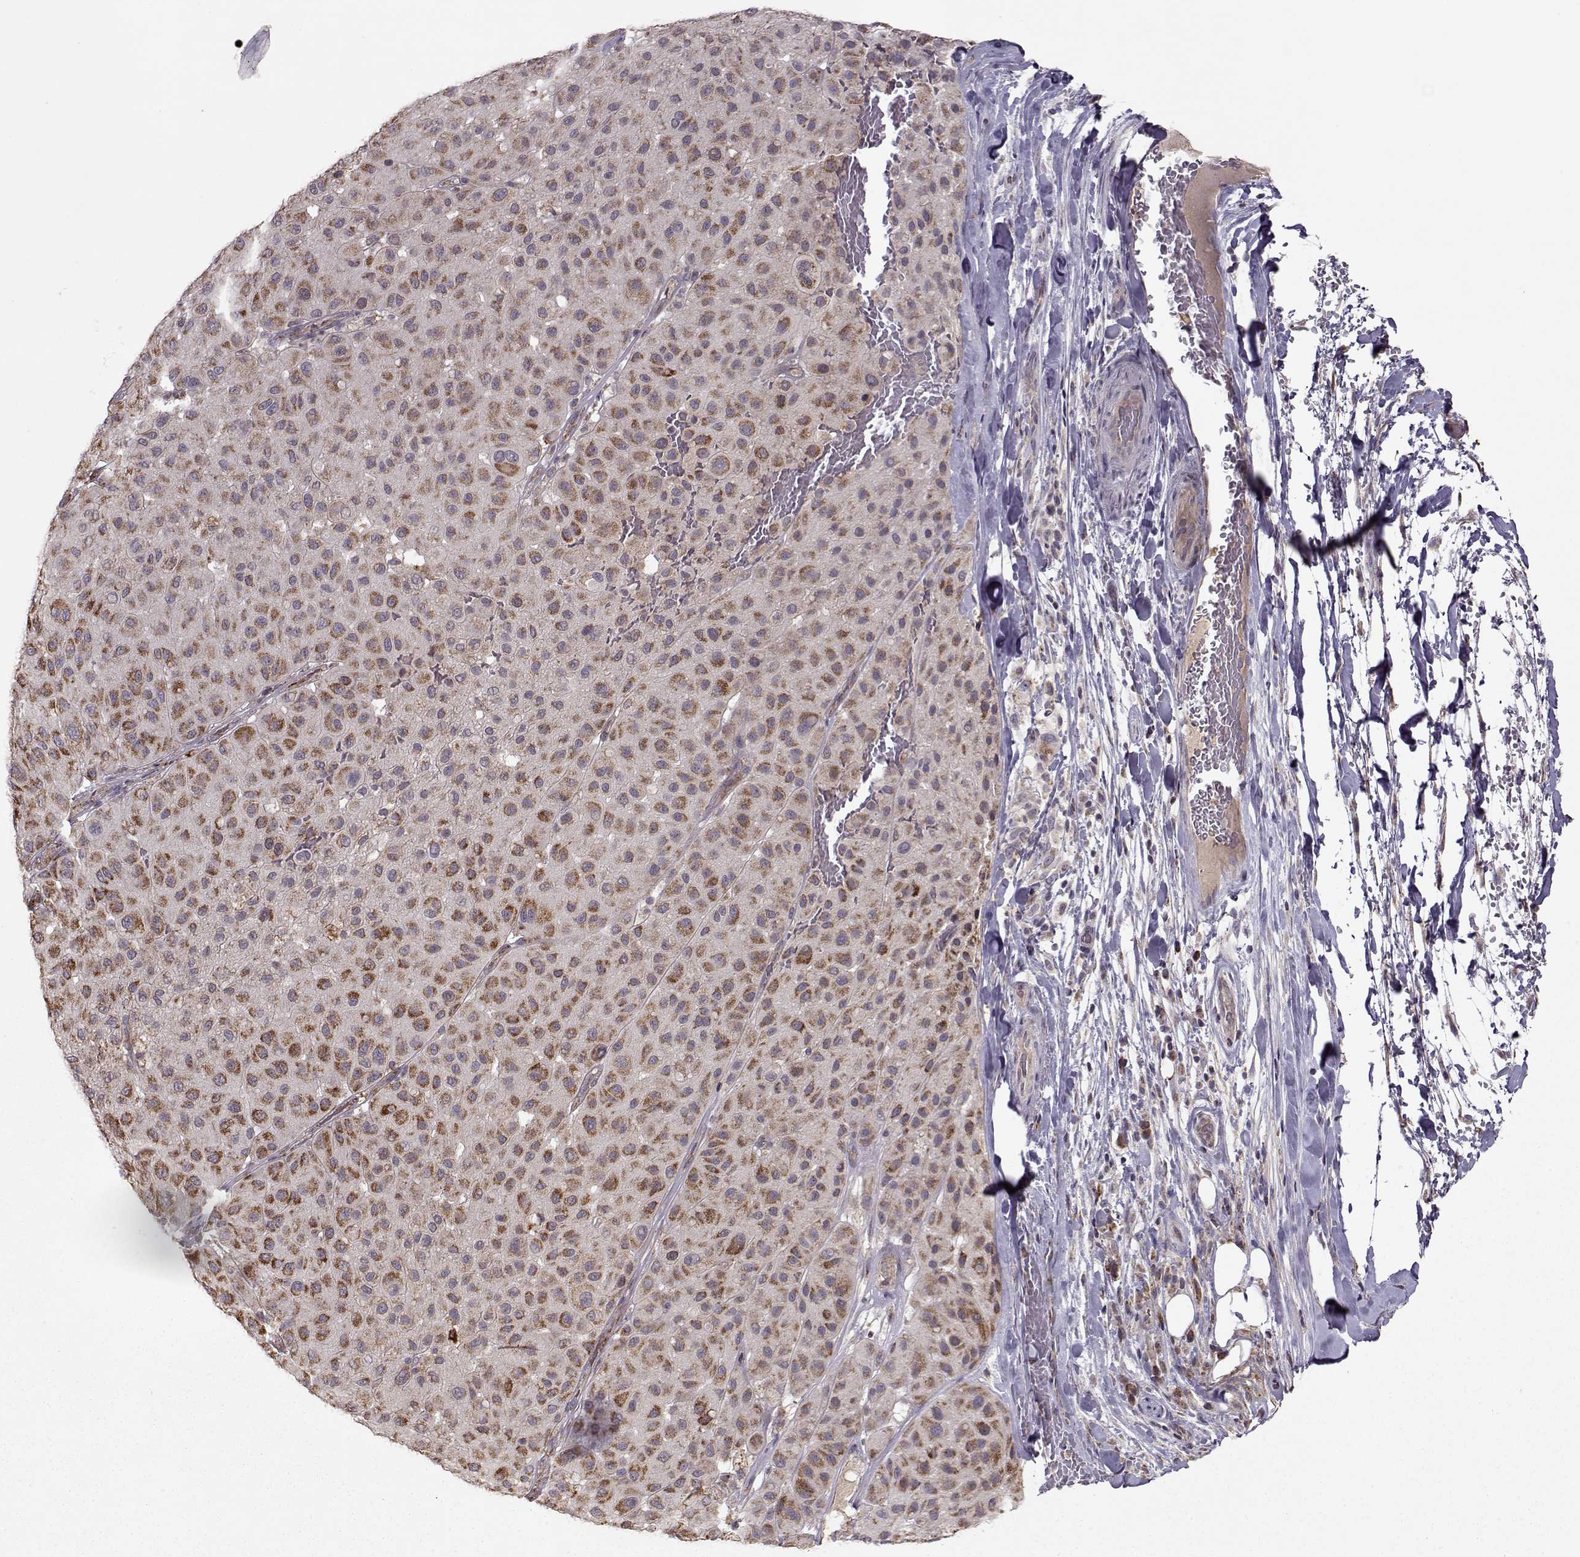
{"staining": {"intensity": "strong", "quantity": ">75%", "location": "cytoplasmic/membranous"}, "tissue": "melanoma", "cell_type": "Tumor cells", "image_type": "cancer", "snomed": [{"axis": "morphology", "description": "Malignant melanoma, Metastatic site"}, {"axis": "topography", "description": "Smooth muscle"}], "caption": "Immunohistochemical staining of human melanoma displays strong cytoplasmic/membranous protein positivity in about >75% of tumor cells.", "gene": "CMTM3", "patient": {"sex": "male", "age": 41}}